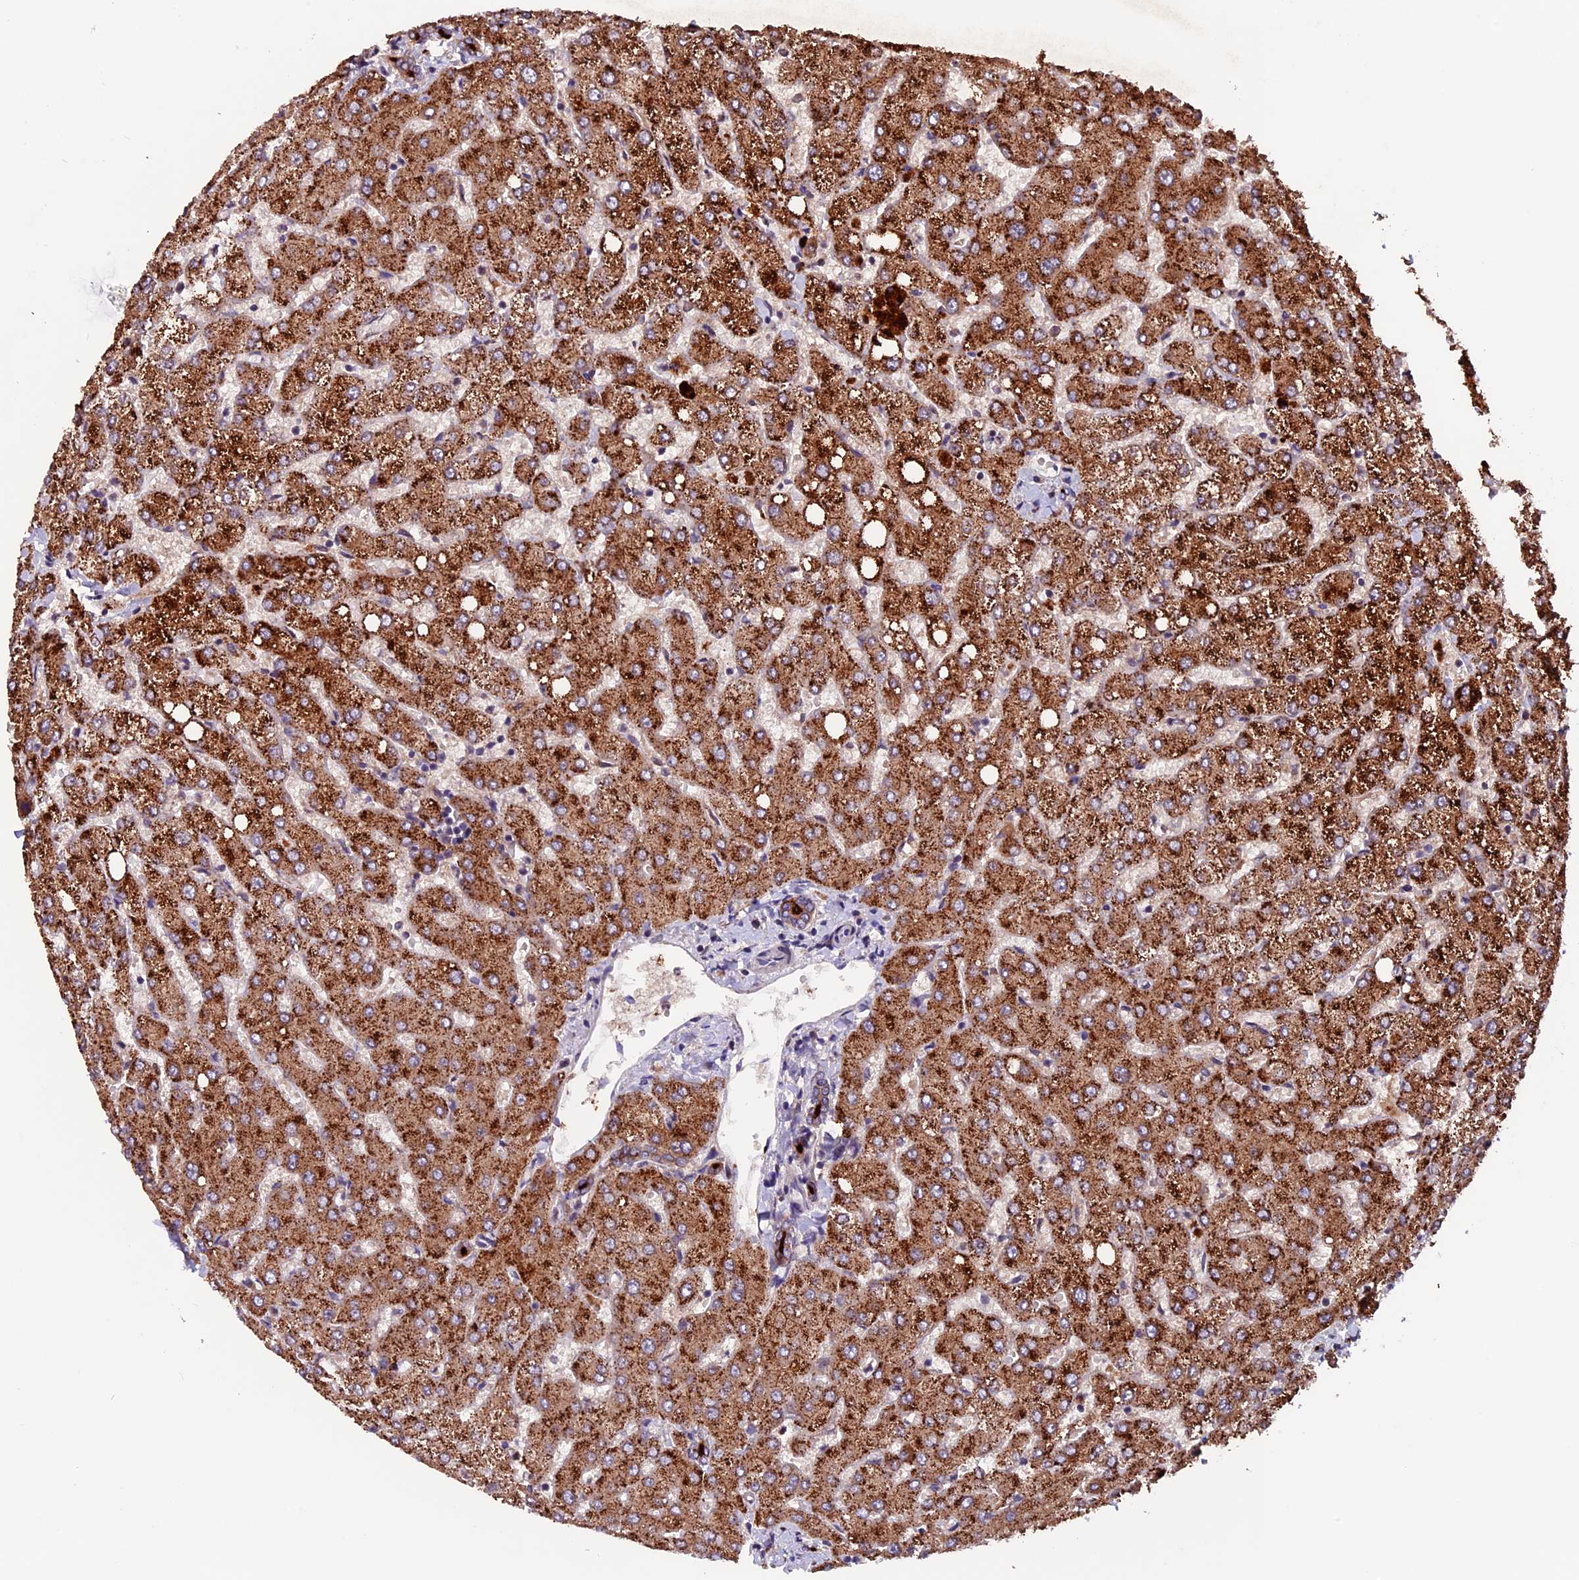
{"staining": {"intensity": "strong", "quantity": "<25%", "location": "cytoplasmic/membranous"}, "tissue": "liver", "cell_type": "Cholangiocytes", "image_type": "normal", "snomed": [{"axis": "morphology", "description": "Normal tissue, NOS"}, {"axis": "topography", "description": "Liver"}], "caption": "This photomicrograph exhibits IHC staining of benign human liver, with medium strong cytoplasmic/membranous expression in about <25% of cholangiocytes.", "gene": "ZNF598", "patient": {"sex": "female", "age": 54}}